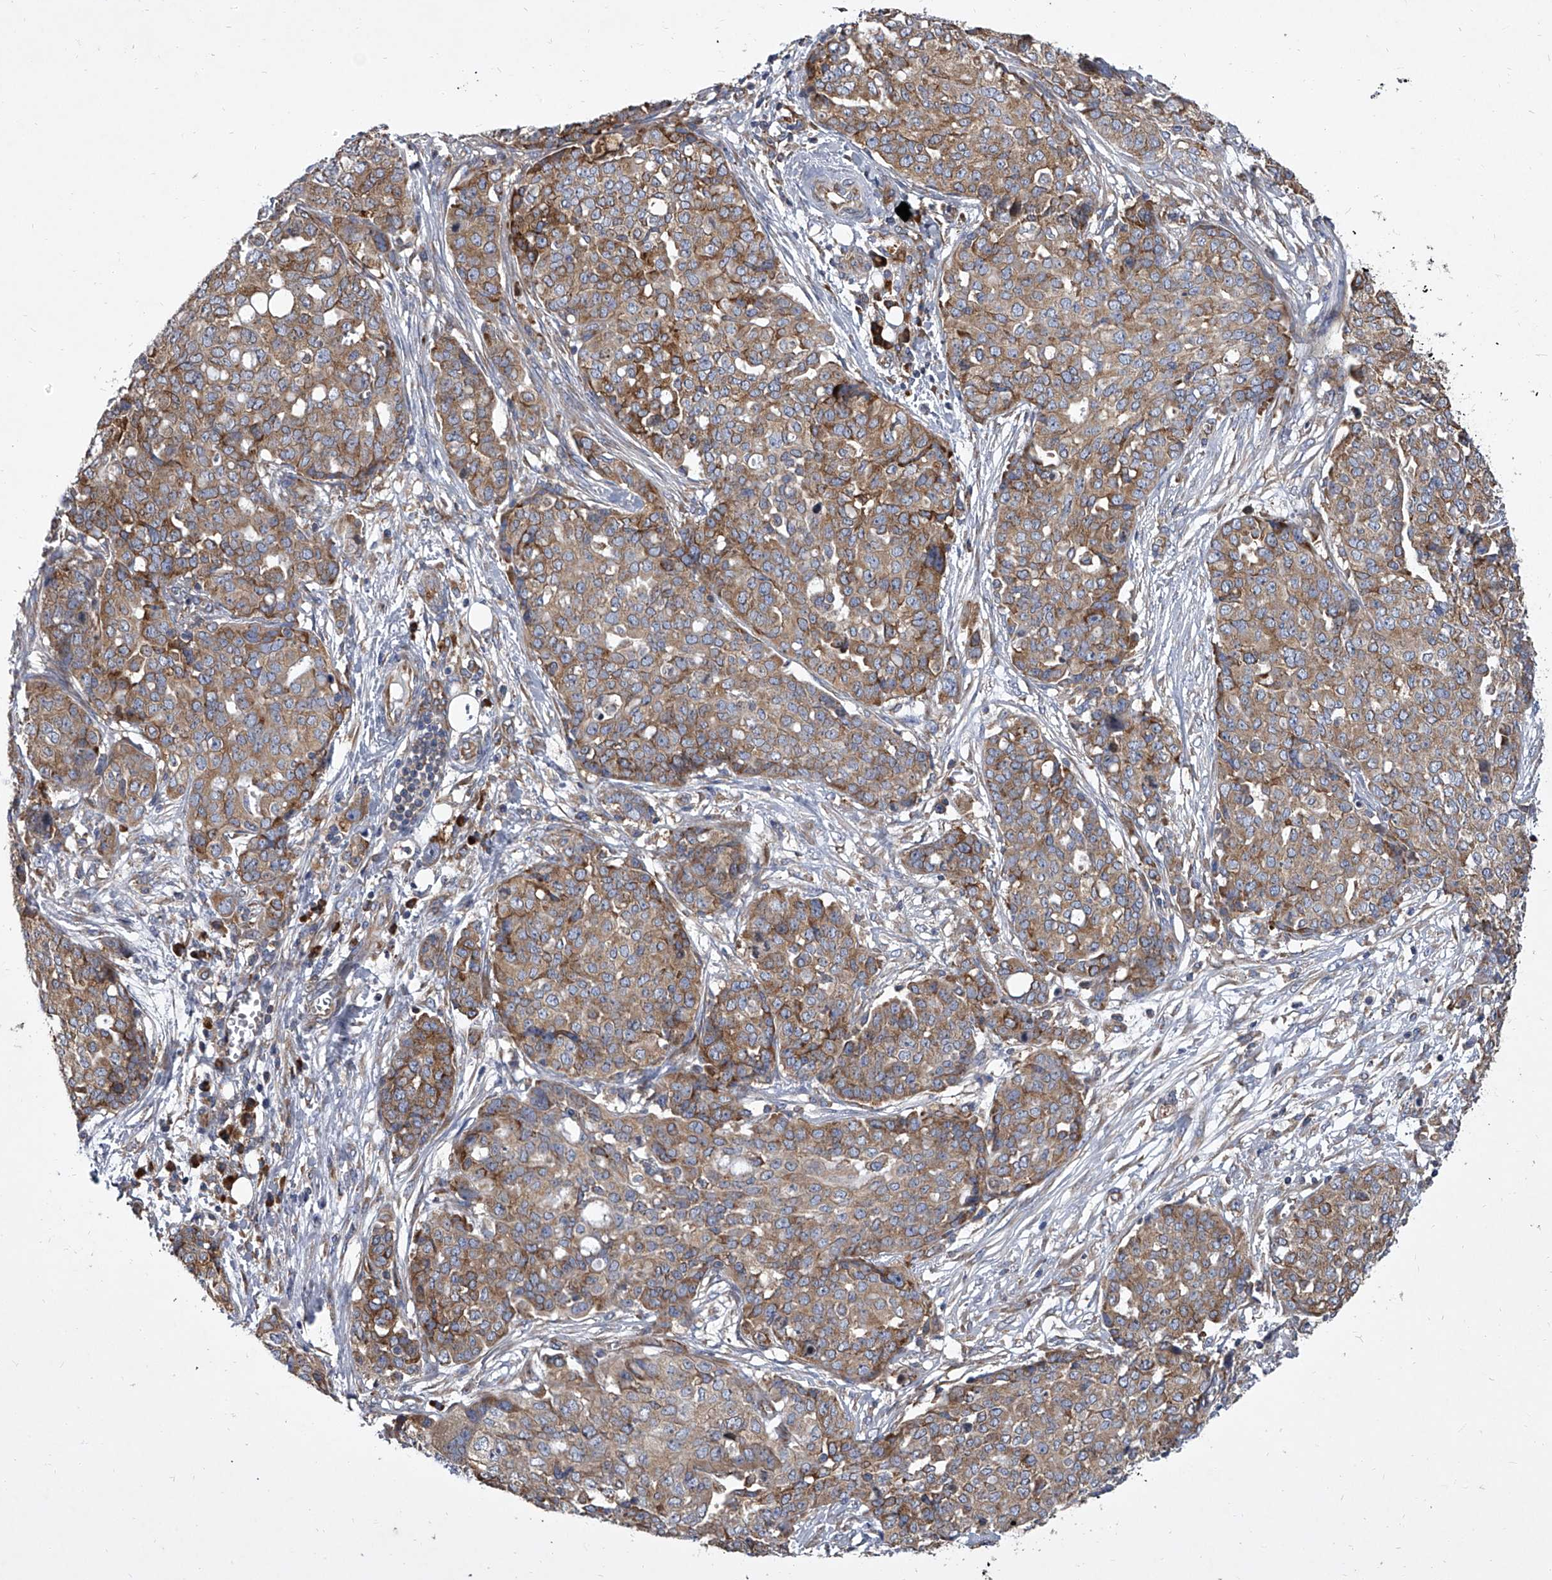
{"staining": {"intensity": "moderate", "quantity": ">75%", "location": "cytoplasmic/membranous"}, "tissue": "ovarian cancer", "cell_type": "Tumor cells", "image_type": "cancer", "snomed": [{"axis": "morphology", "description": "Cystadenocarcinoma, serous, NOS"}, {"axis": "topography", "description": "Soft tissue"}, {"axis": "topography", "description": "Ovary"}], "caption": "High-magnification brightfield microscopy of ovarian cancer stained with DAB (brown) and counterstained with hematoxylin (blue). tumor cells exhibit moderate cytoplasmic/membranous positivity is seen in approximately>75% of cells.", "gene": "EIF2S2", "patient": {"sex": "female", "age": 57}}